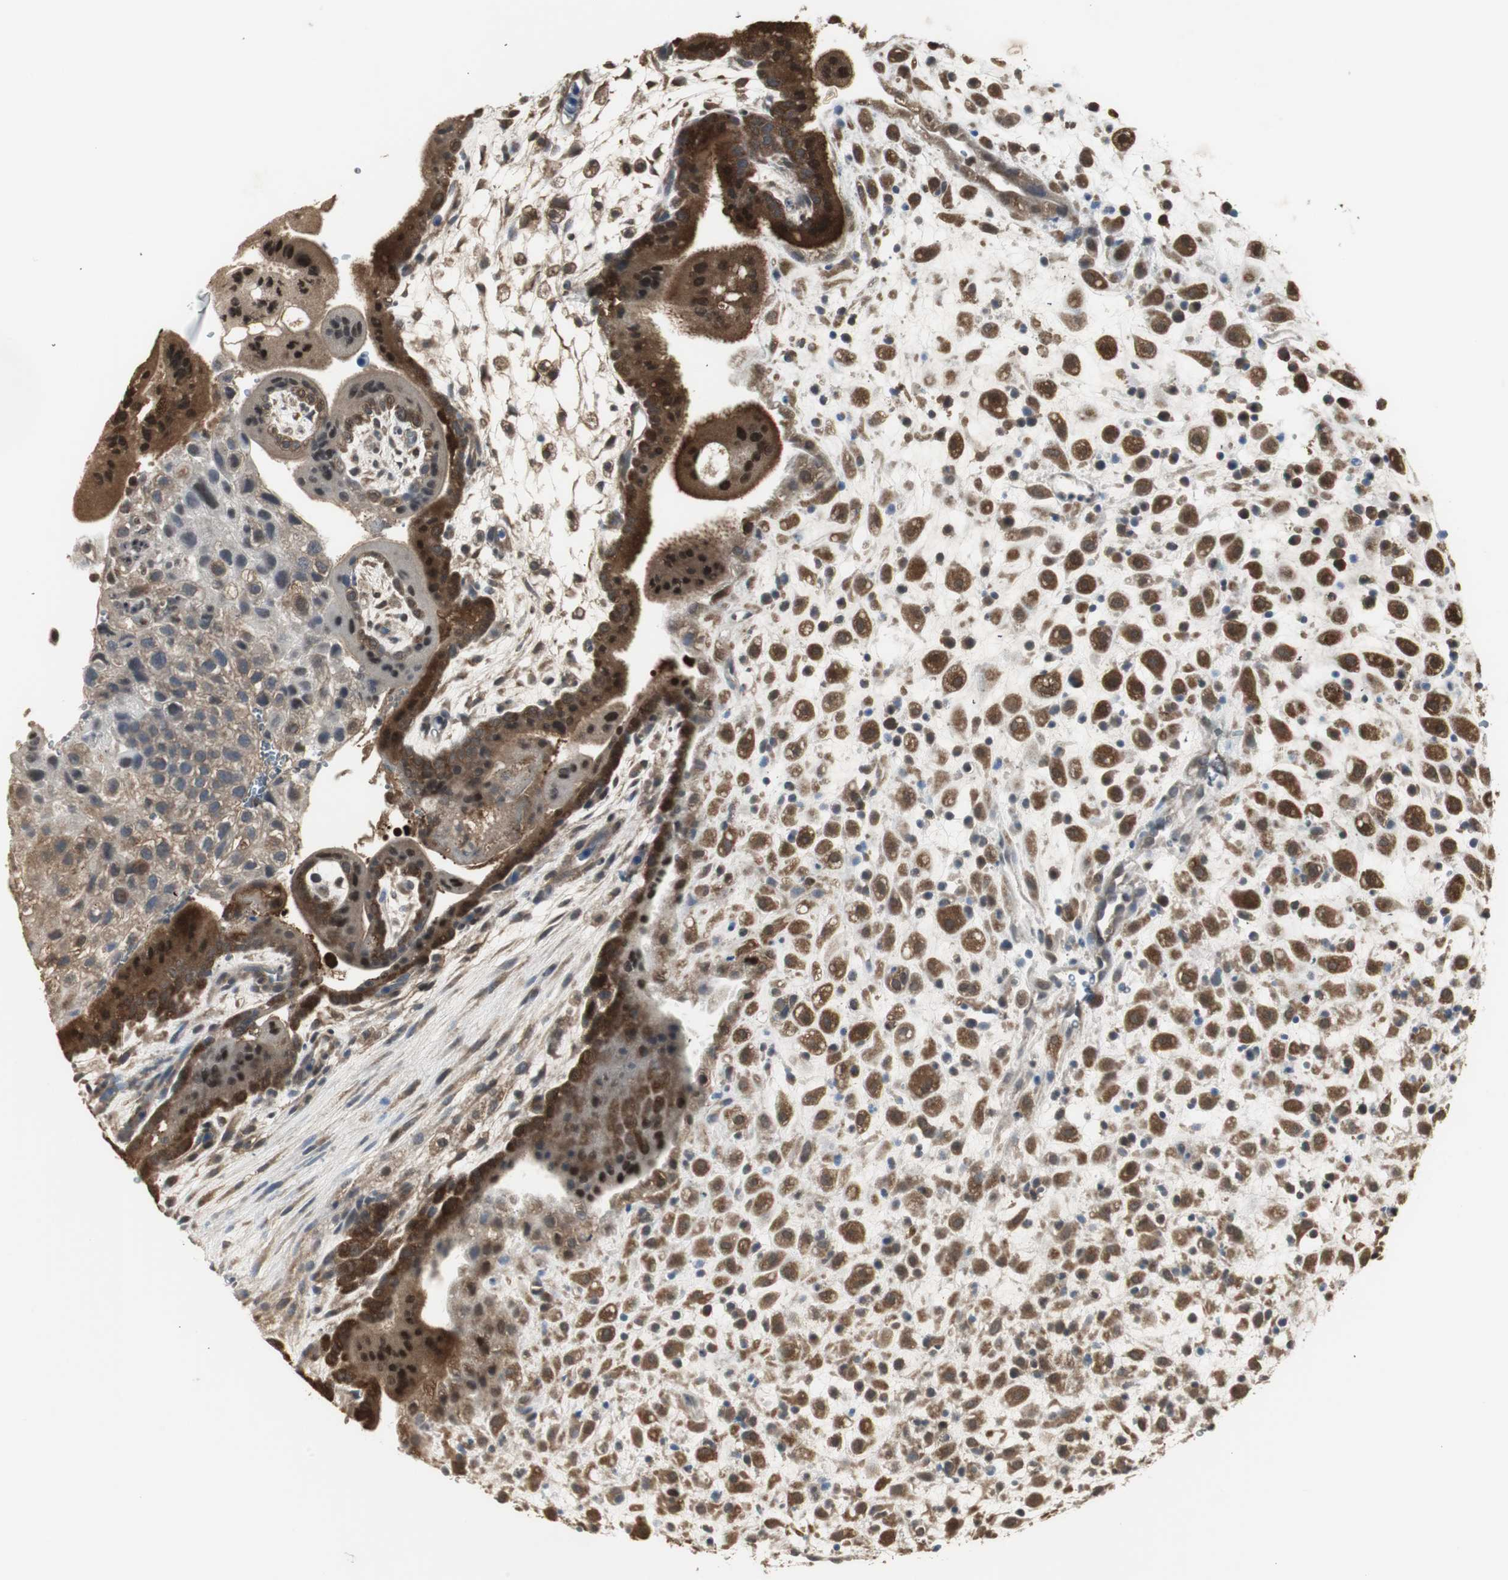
{"staining": {"intensity": "strong", "quantity": ">75%", "location": "cytoplasmic/membranous,nuclear"}, "tissue": "placenta", "cell_type": "Decidual cells", "image_type": "normal", "snomed": [{"axis": "morphology", "description": "Normal tissue, NOS"}, {"axis": "topography", "description": "Placenta"}], "caption": "Immunohistochemical staining of unremarkable human placenta demonstrates >75% levels of strong cytoplasmic/membranous,nuclear protein expression in approximately >75% of decidual cells. The protein of interest is shown in brown color, while the nuclei are stained blue.", "gene": "PLIN3", "patient": {"sex": "female", "age": 35}}